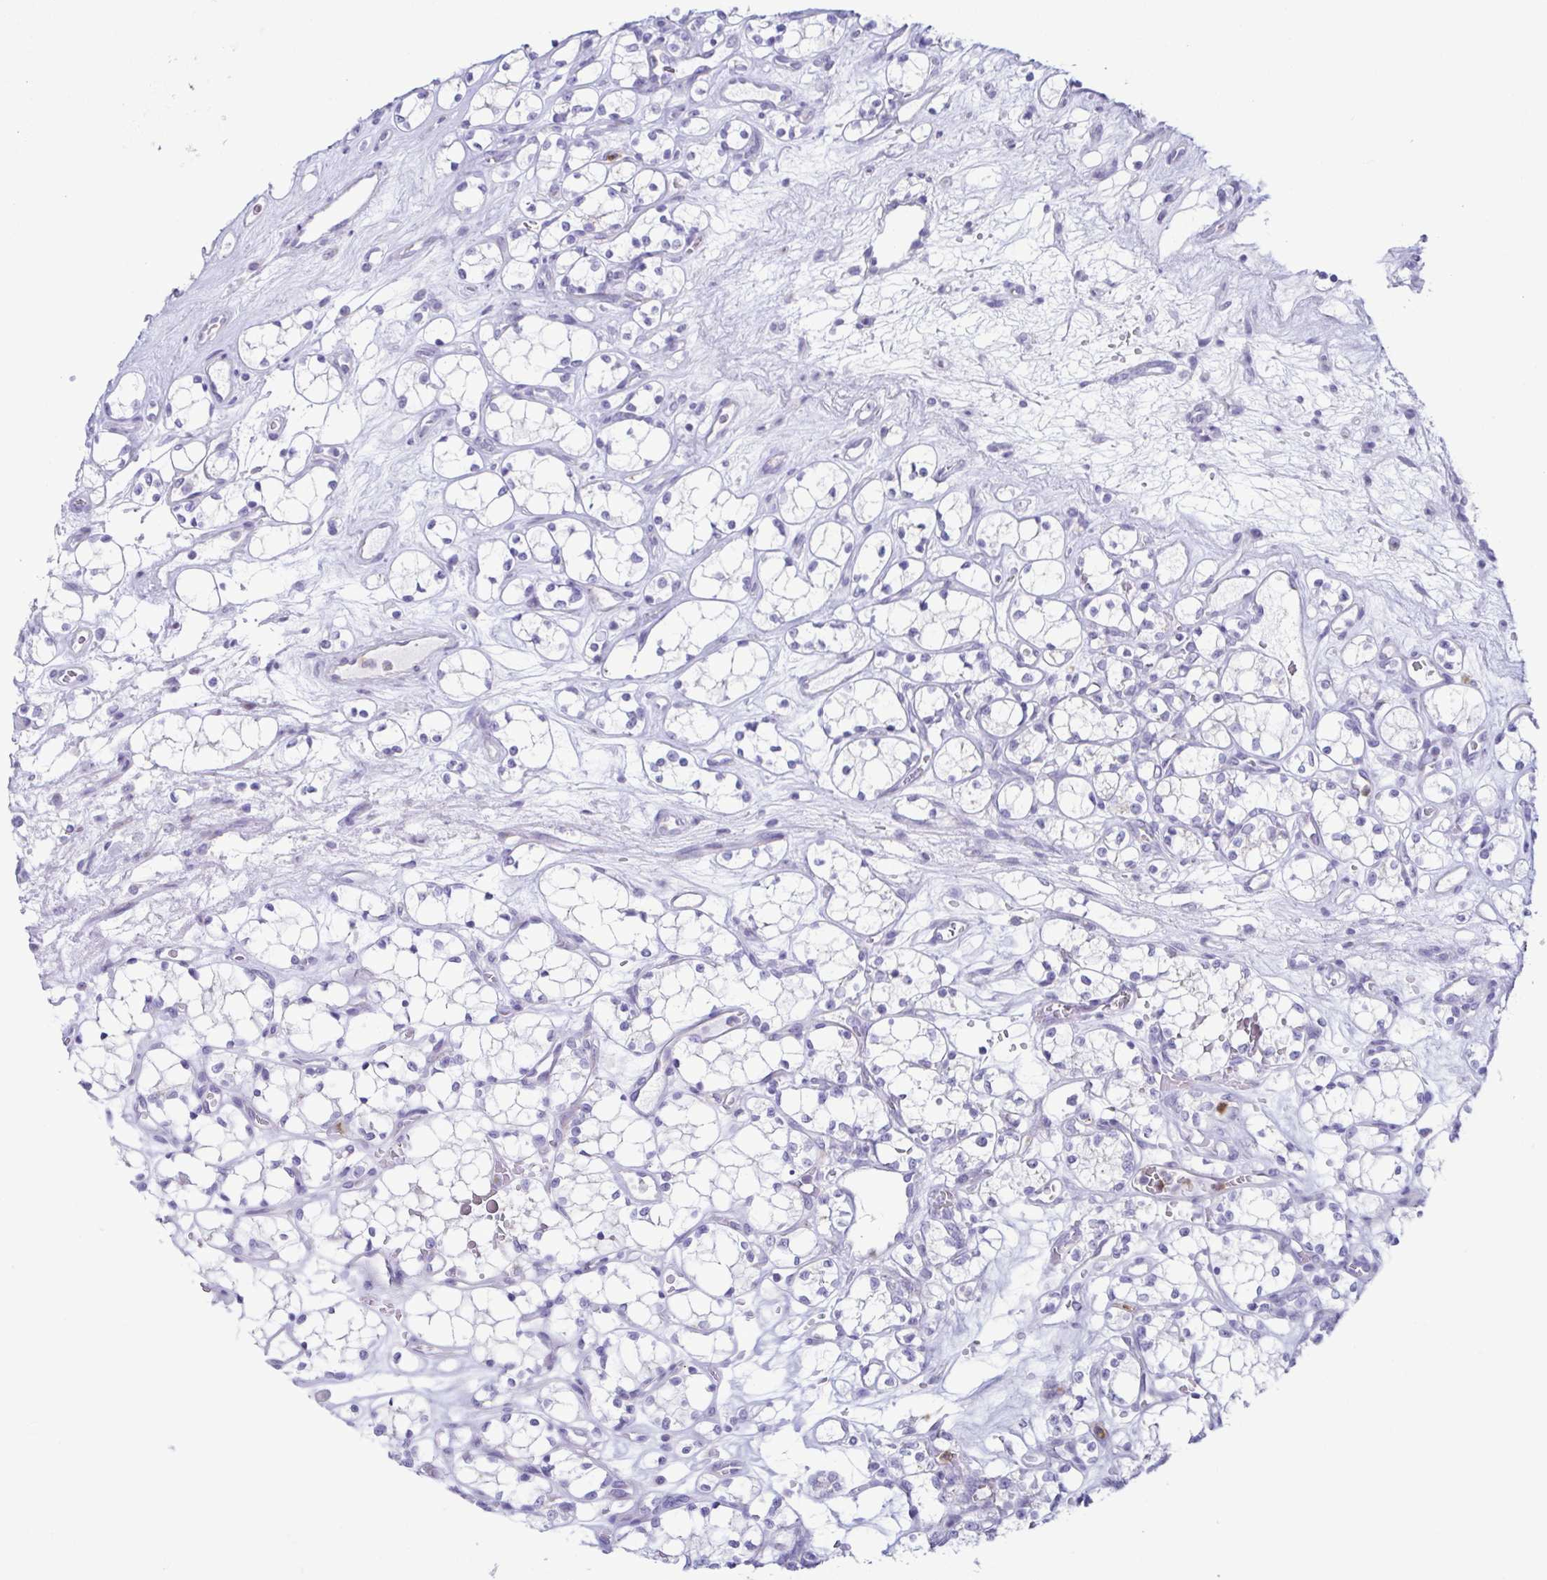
{"staining": {"intensity": "negative", "quantity": "none", "location": "none"}, "tissue": "renal cancer", "cell_type": "Tumor cells", "image_type": "cancer", "snomed": [{"axis": "morphology", "description": "Adenocarcinoma, NOS"}, {"axis": "topography", "description": "Kidney"}], "caption": "DAB immunohistochemical staining of renal cancer reveals no significant expression in tumor cells.", "gene": "AZU1", "patient": {"sex": "female", "age": 69}}